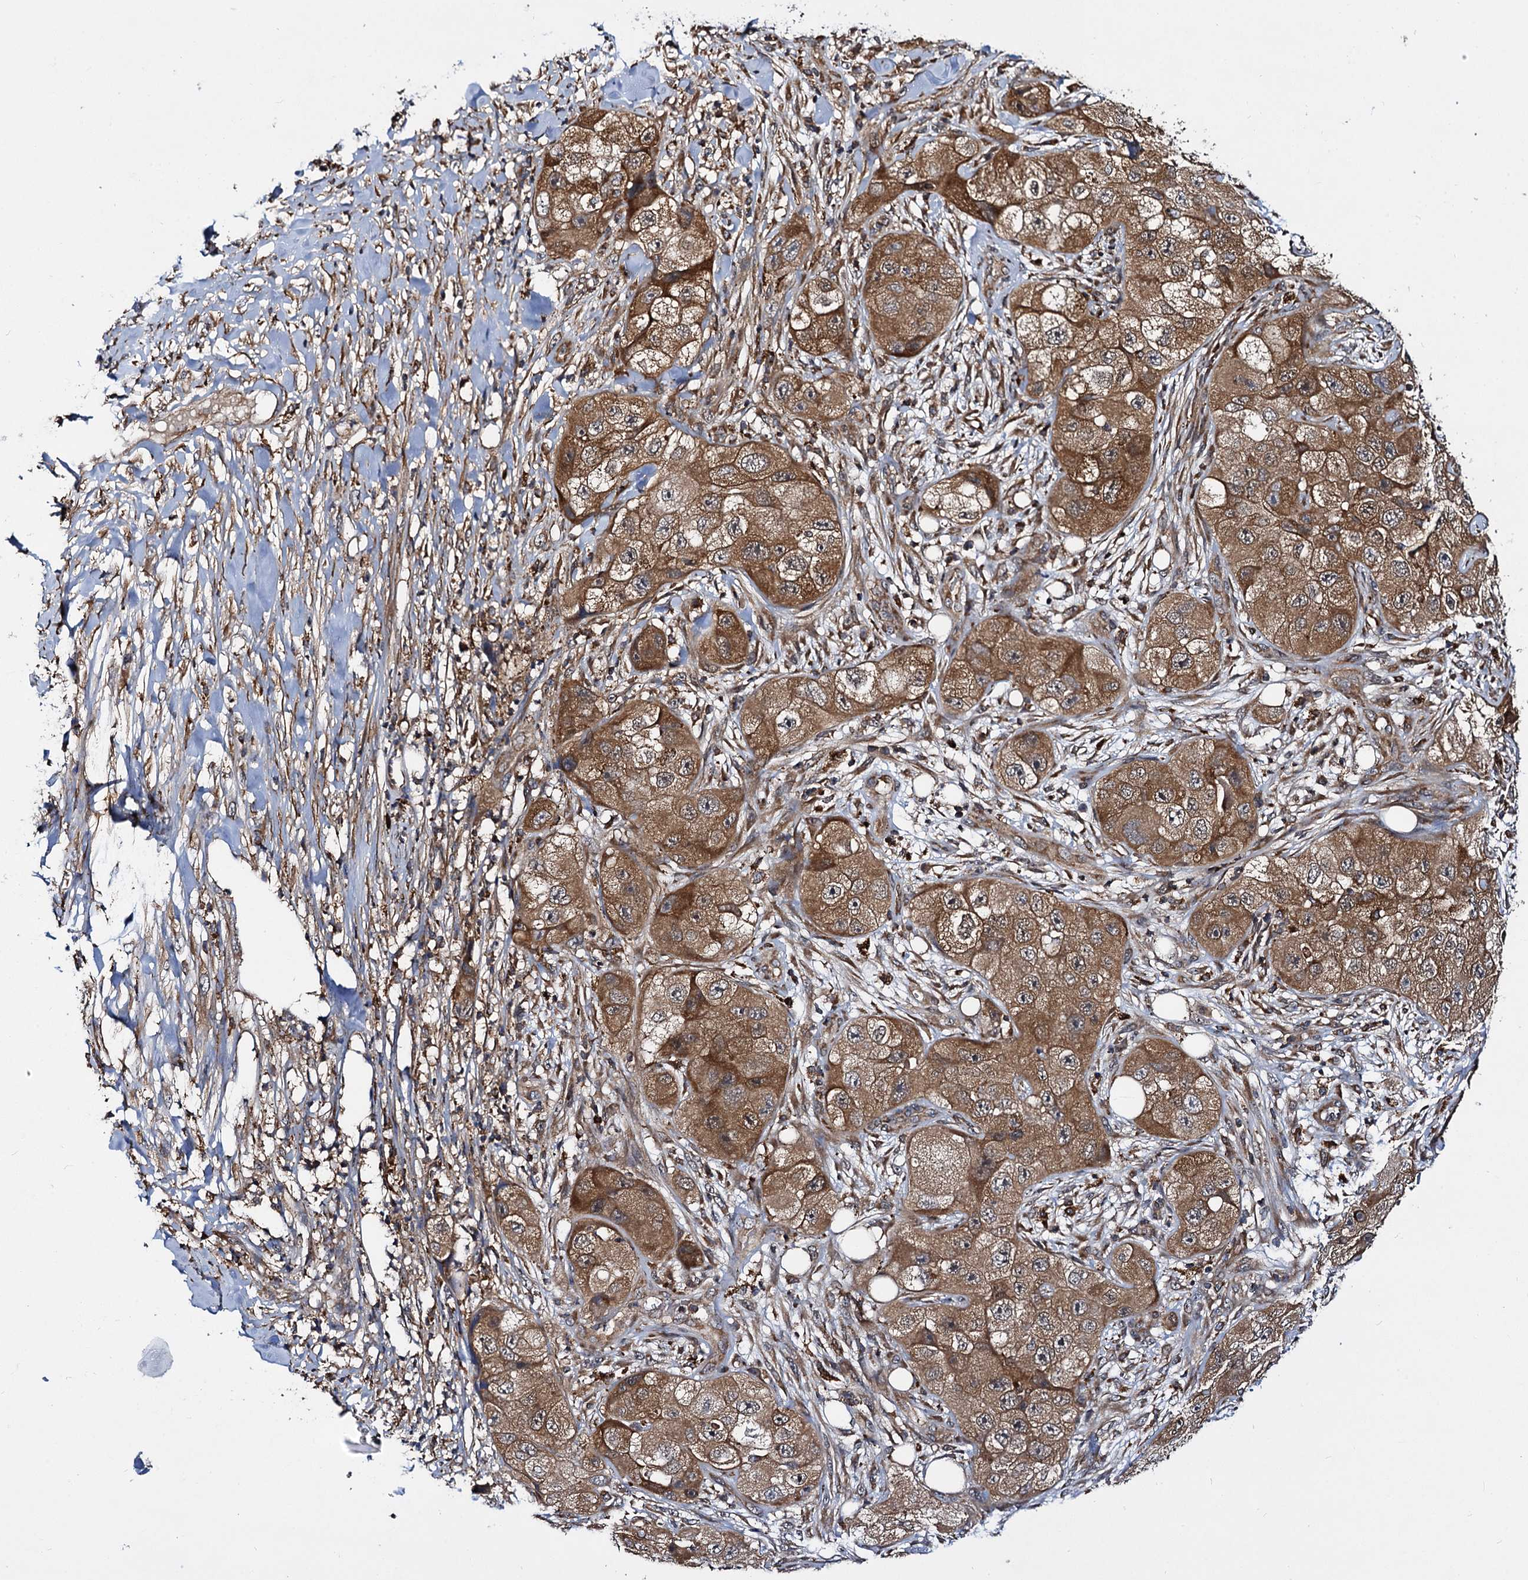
{"staining": {"intensity": "moderate", "quantity": ">75%", "location": "cytoplasmic/membranous"}, "tissue": "skin cancer", "cell_type": "Tumor cells", "image_type": "cancer", "snomed": [{"axis": "morphology", "description": "Squamous cell carcinoma, NOS"}, {"axis": "topography", "description": "Skin"}, {"axis": "topography", "description": "Subcutis"}], "caption": "Approximately >75% of tumor cells in squamous cell carcinoma (skin) reveal moderate cytoplasmic/membranous protein expression as visualized by brown immunohistochemical staining.", "gene": "UFM1", "patient": {"sex": "male", "age": 73}}